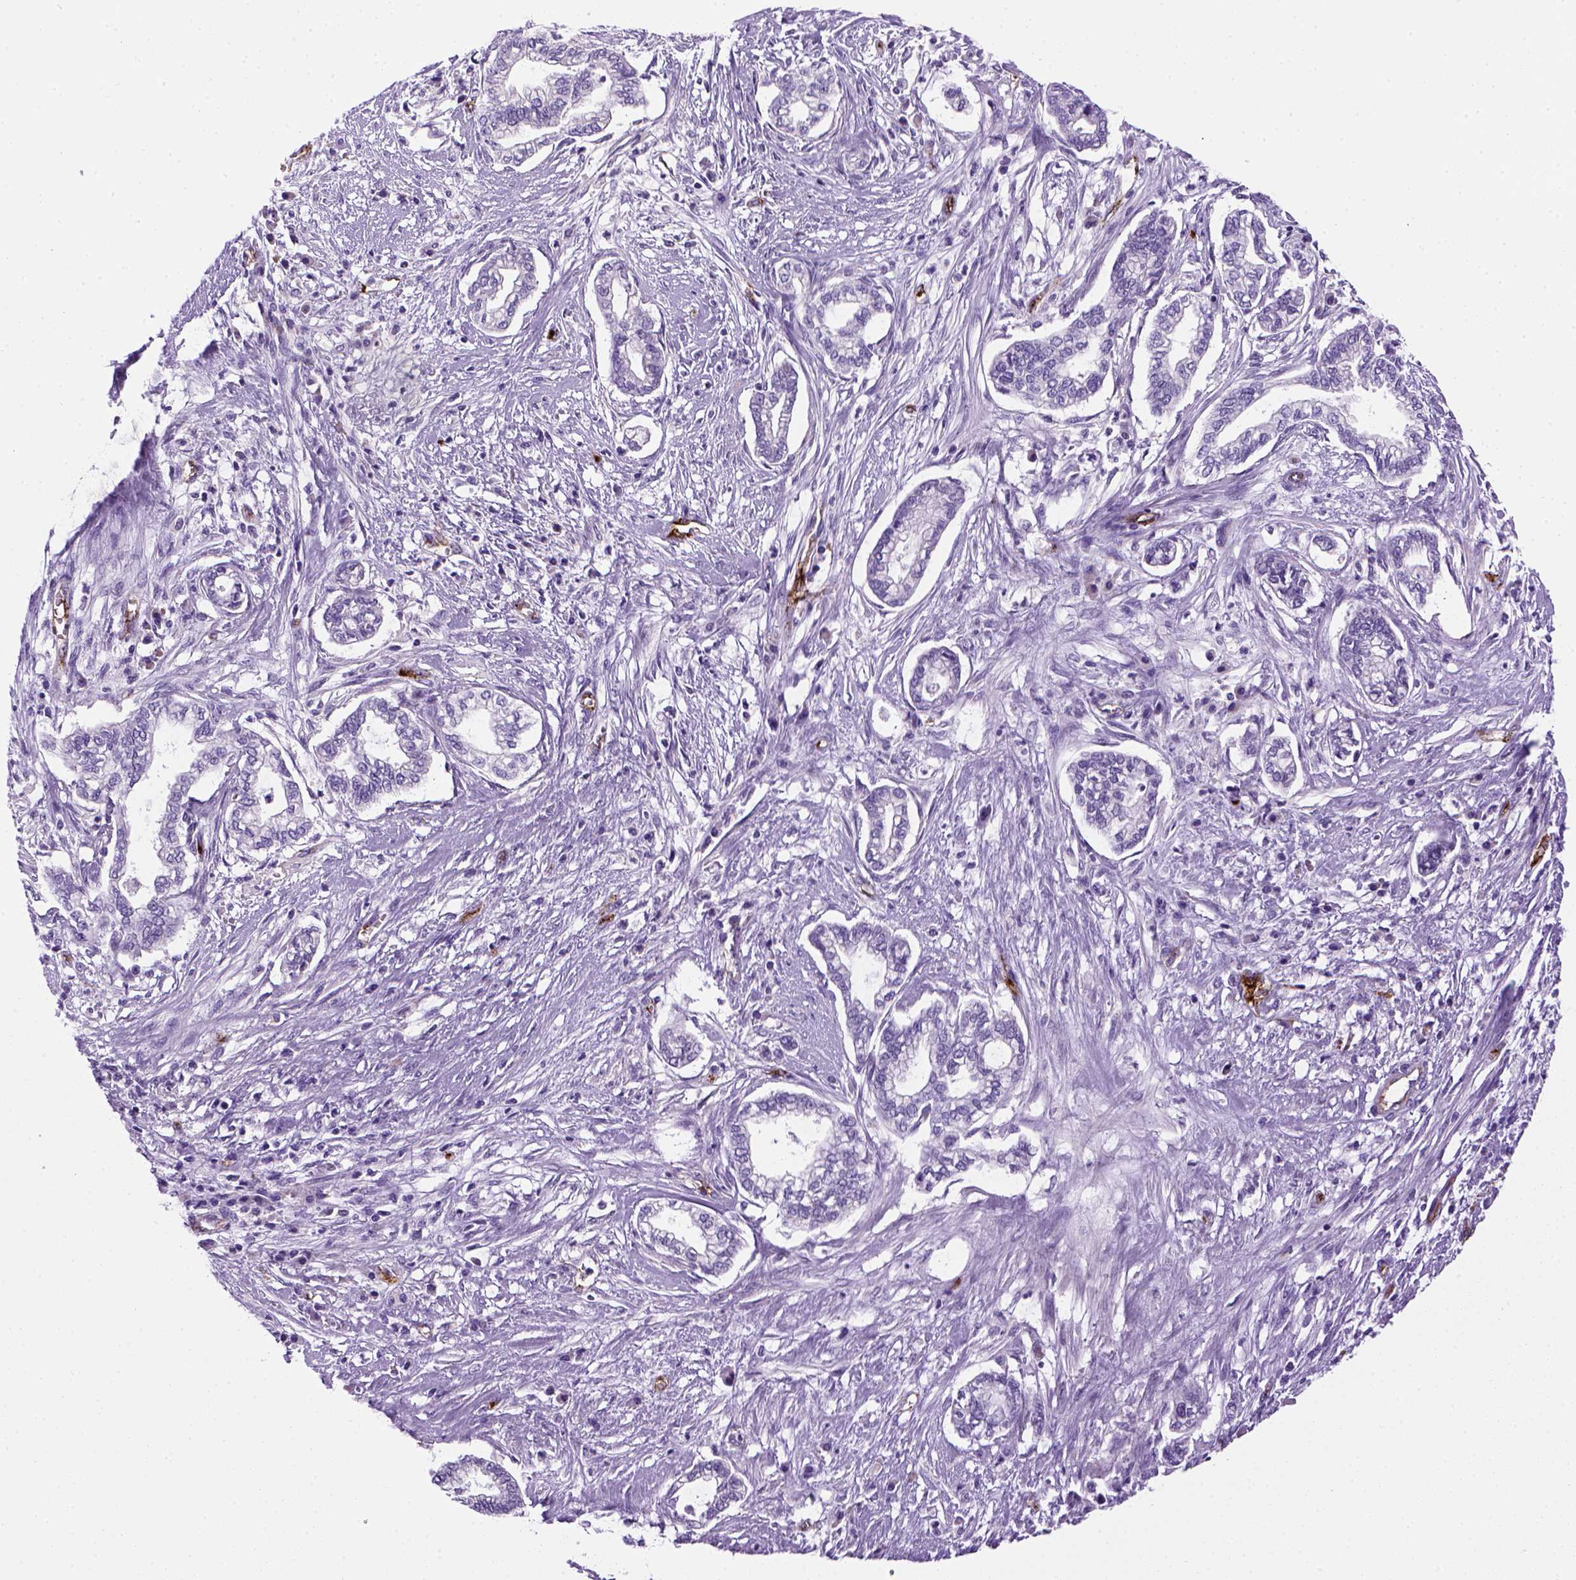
{"staining": {"intensity": "negative", "quantity": "none", "location": "none"}, "tissue": "cervical cancer", "cell_type": "Tumor cells", "image_type": "cancer", "snomed": [{"axis": "morphology", "description": "Adenocarcinoma, NOS"}, {"axis": "topography", "description": "Cervix"}], "caption": "Immunohistochemical staining of adenocarcinoma (cervical) demonstrates no significant expression in tumor cells.", "gene": "VWF", "patient": {"sex": "female", "age": 62}}